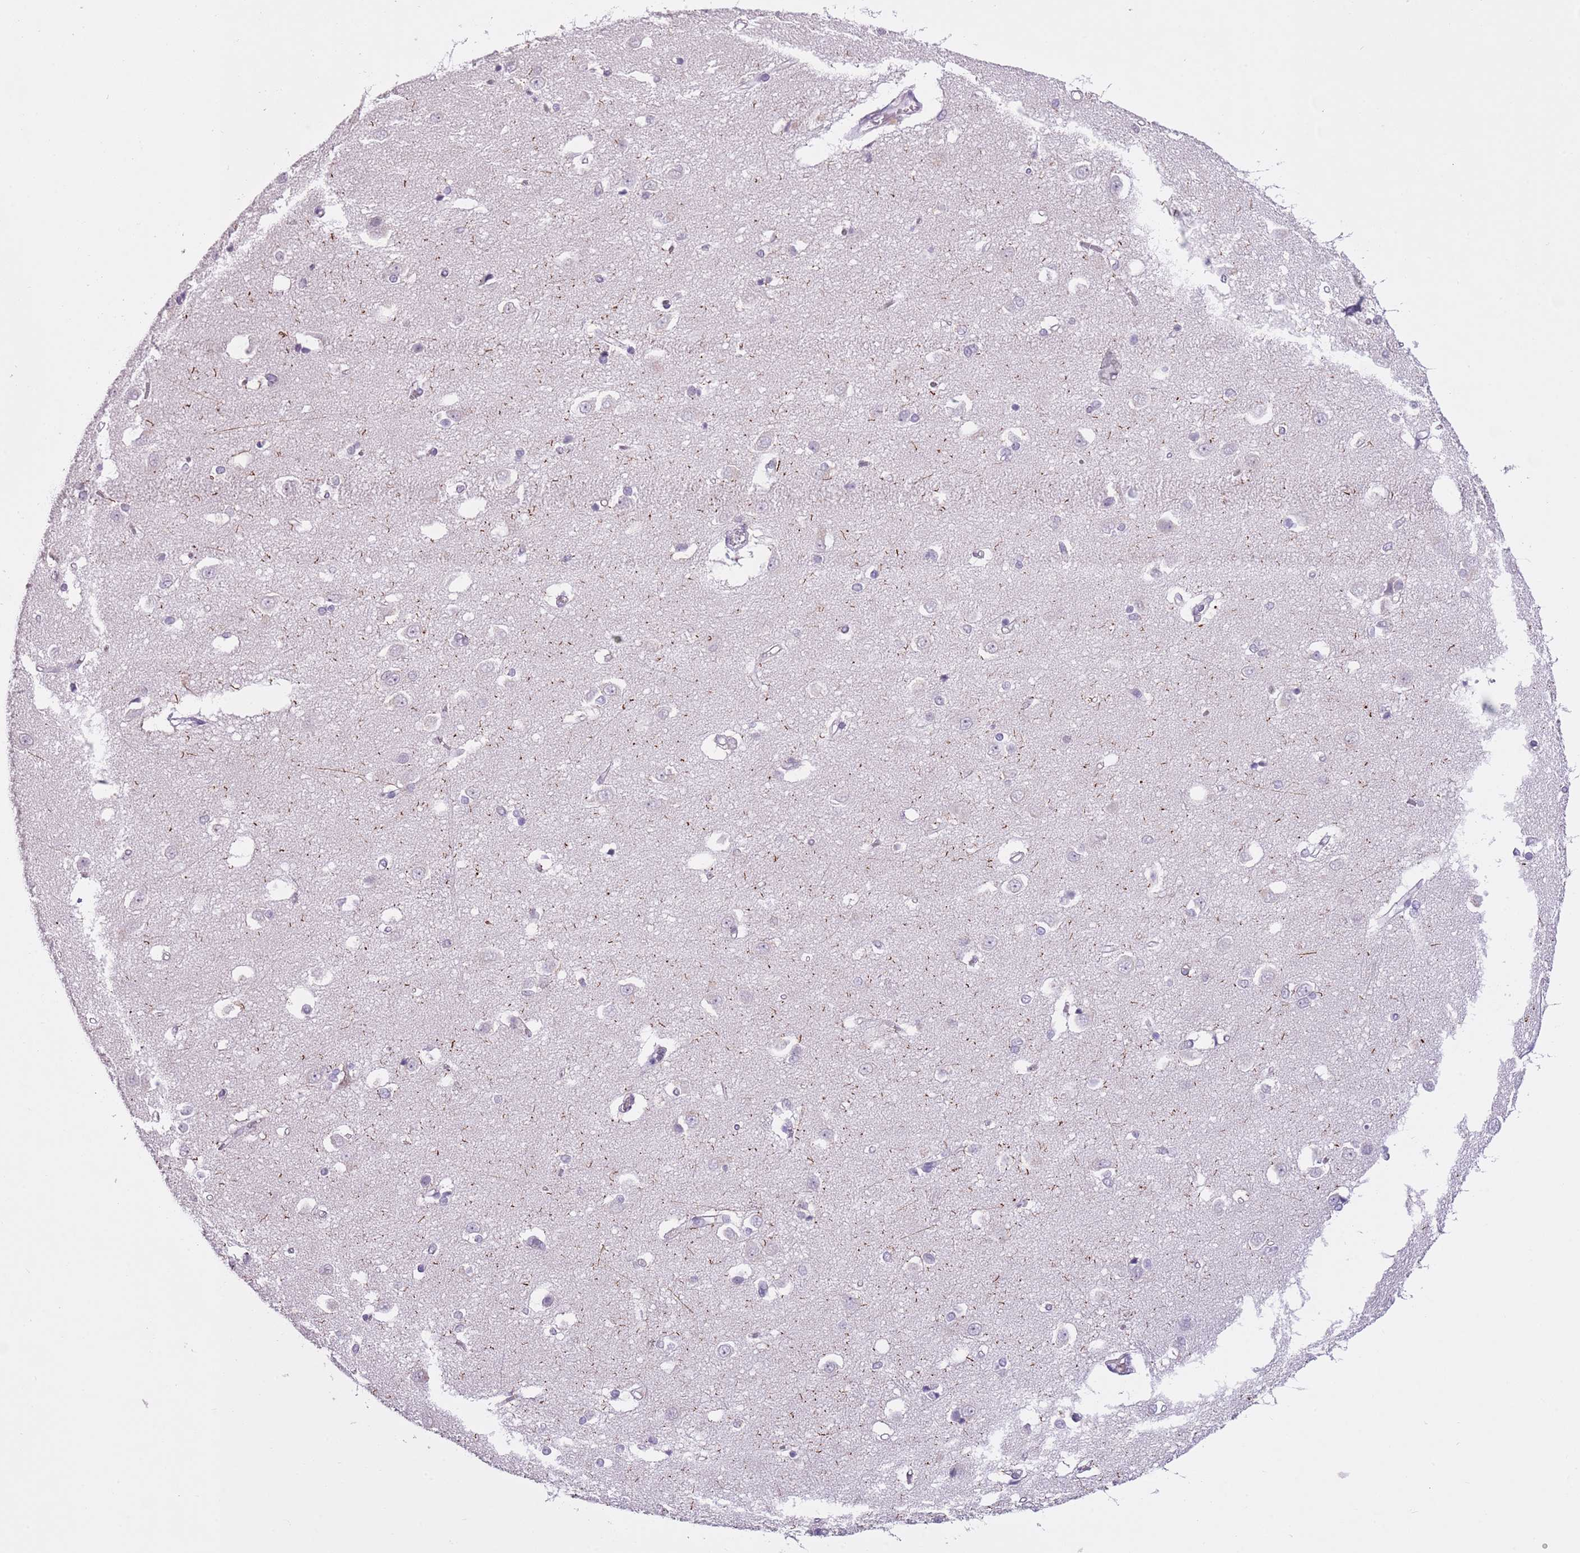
{"staining": {"intensity": "moderate", "quantity": "<25%", "location": "cytoplasmic/membranous"}, "tissue": "caudate", "cell_type": "Glial cells", "image_type": "normal", "snomed": [{"axis": "morphology", "description": "Normal tissue, NOS"}, {"axis": "topography", "description": "Lateral ventricle wall"}], "caption": "Glial cells show low levels of moderate cytoplasmic/membranous staining in approximately <25% of cells in normal human caudate.", "gene": "SLC35E3", "patient": {"sex": "male", "age": 37}}